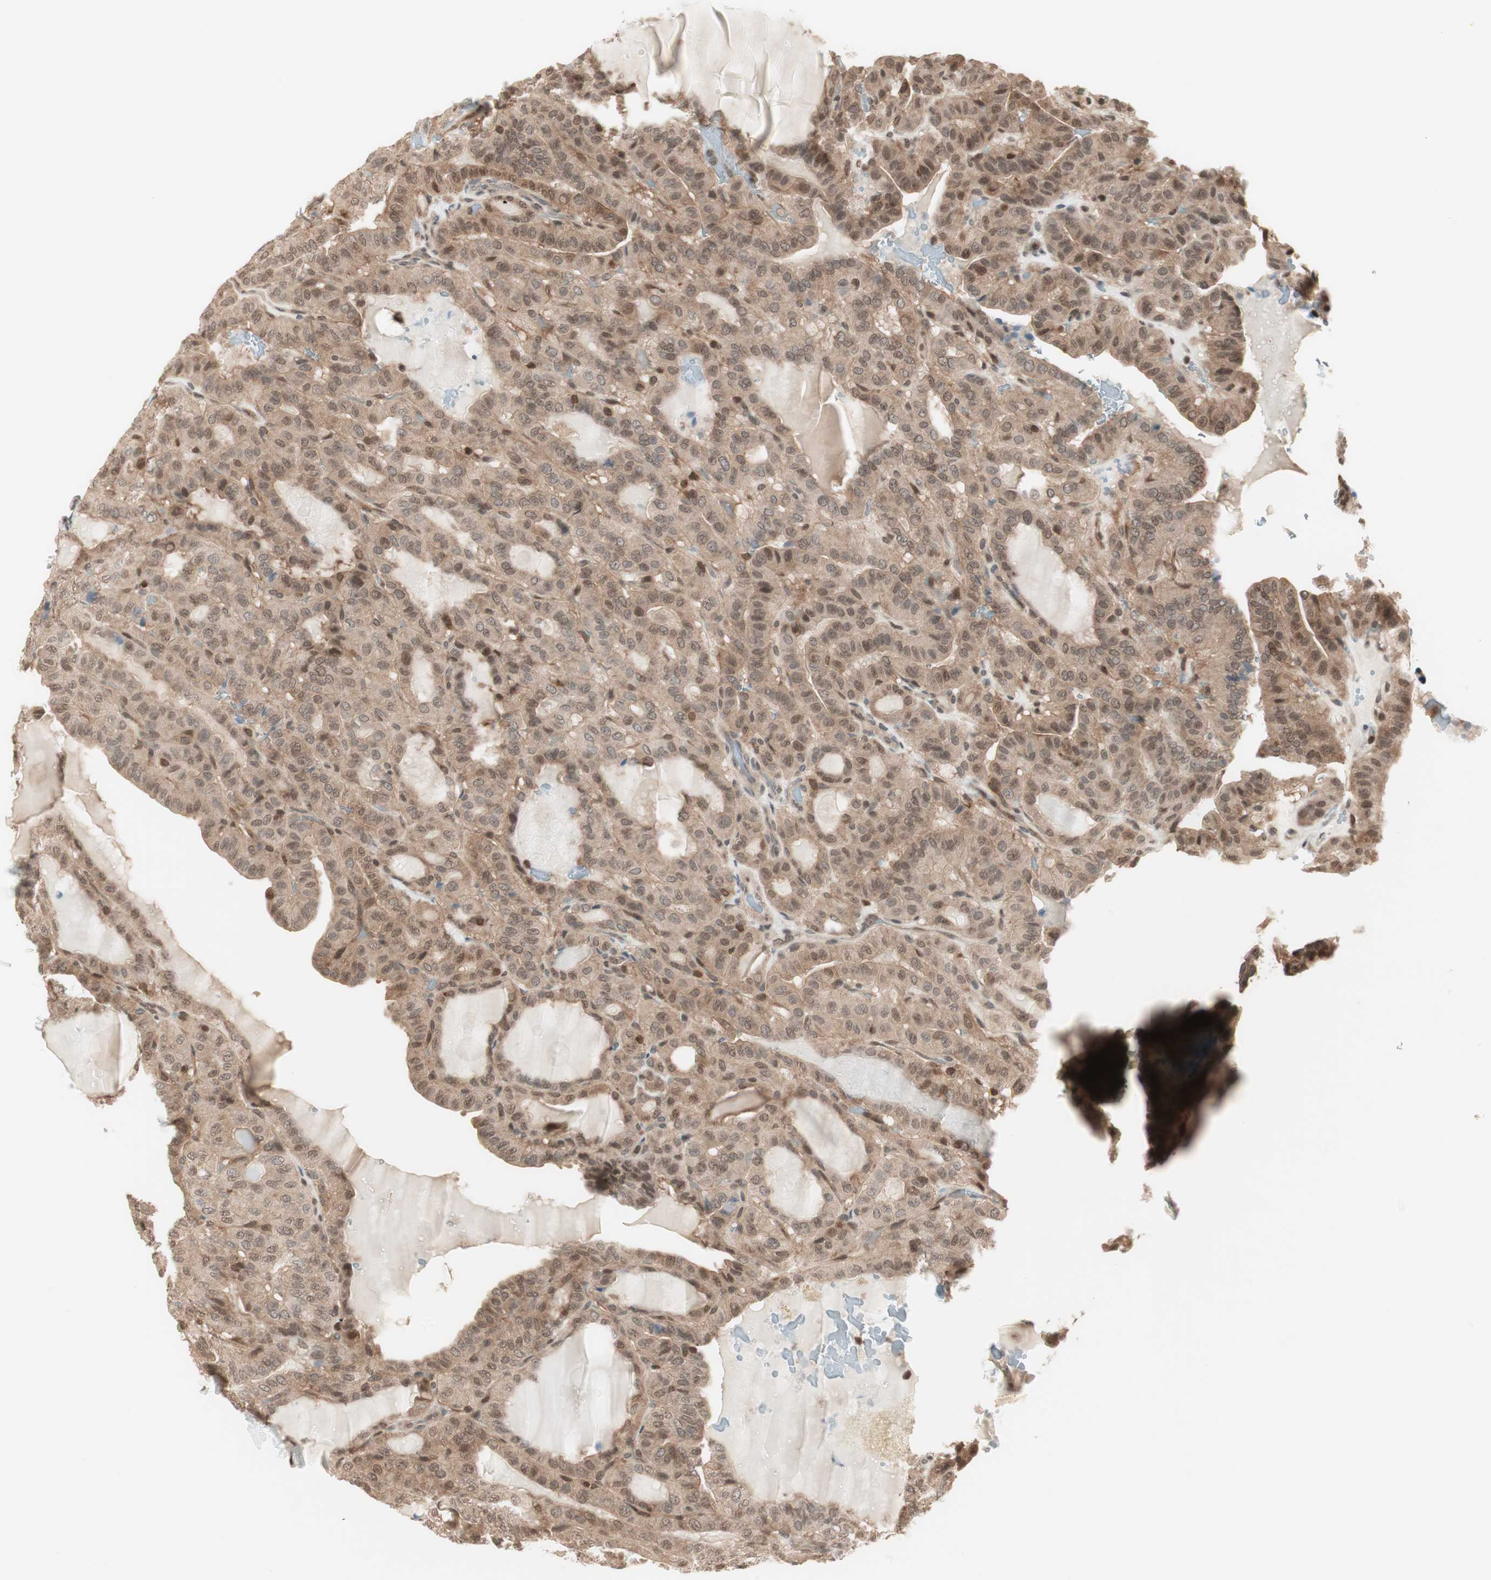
{"staining": {"intensity": "moderate", "quantity": ">75%", "location": "cytoplasmic/membranous"}, "tissue": "thyroid cancer", "cell_type": "Tumor cells", "image_type": "cancer", "snomed": [{"axis": "morphology", "description": "Papillary adenocarcinoma, NOS"}, {"axis": "topography", "description": "Thyroid gland"}], "caption": "High-power microscopy captured an immunohistochemistry (IHC) photomicrograph of papillary adenocarcinoma (thyroid), revealing moderate cytoplasmic/membranous expression in approximately >75% of tumor cells.", "gene": "UBE2I", "patient": {"sex": "male", "age": 77}}